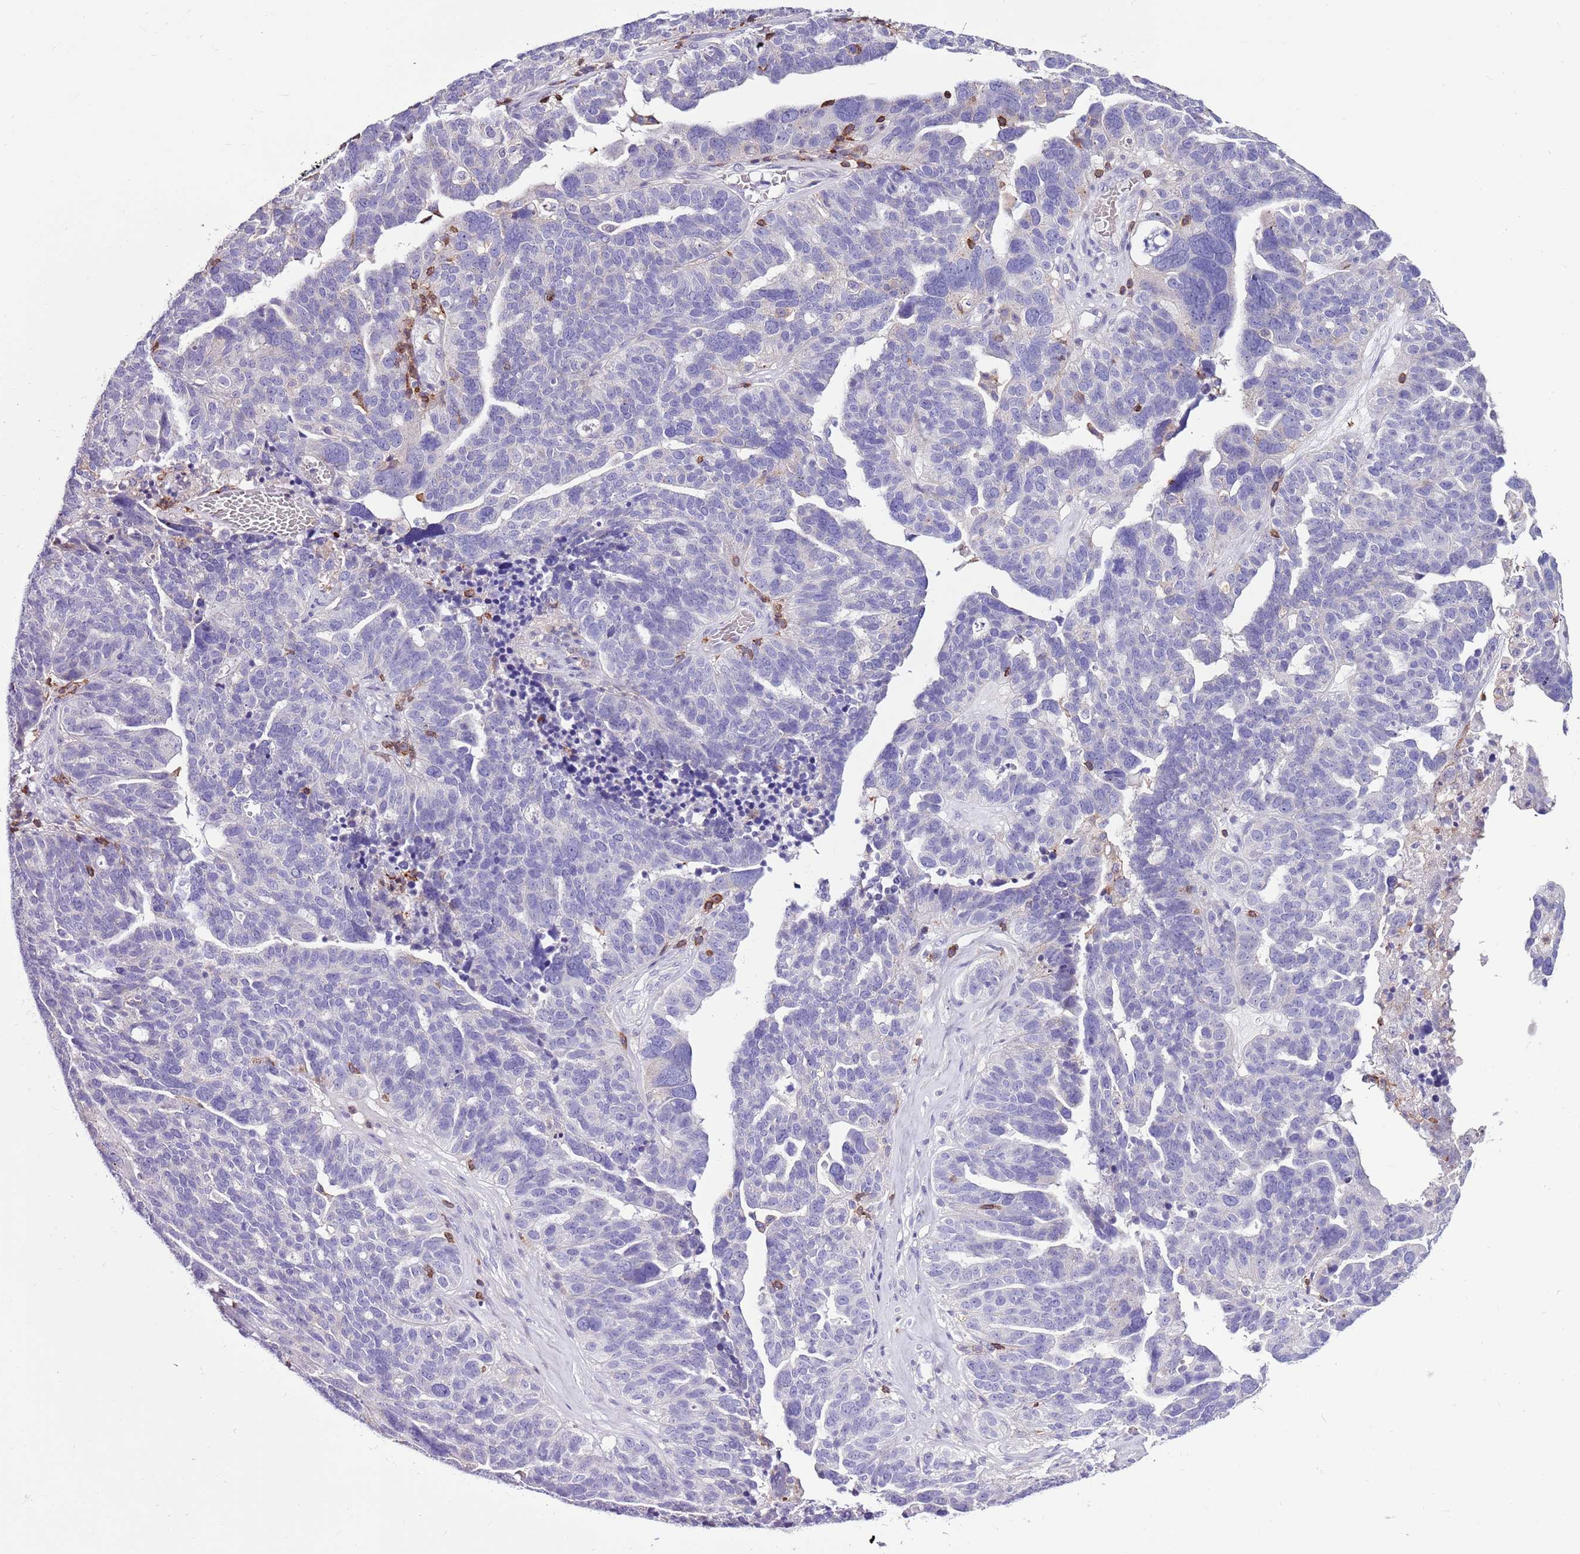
{"staining": {"intensity": "negative", "quantity": "none", "location": "none"}, "tissue": "ovarian cancer", "cell_type": "Tumor cells", "image_type": "cancer", "snomed": [{"axis": "morphology", "description": "Cystadenocarcinoma, serous, NOS"}, {"axis": "topography", "description": "Ovary"}], "caption": "Human serous cystadenocarcinoma (ovarian) stained for a protein using IHC shows no expression in tumor cells.", "gene": "ZSWIM1", "patient": {"sex": "female", "age": 59}}